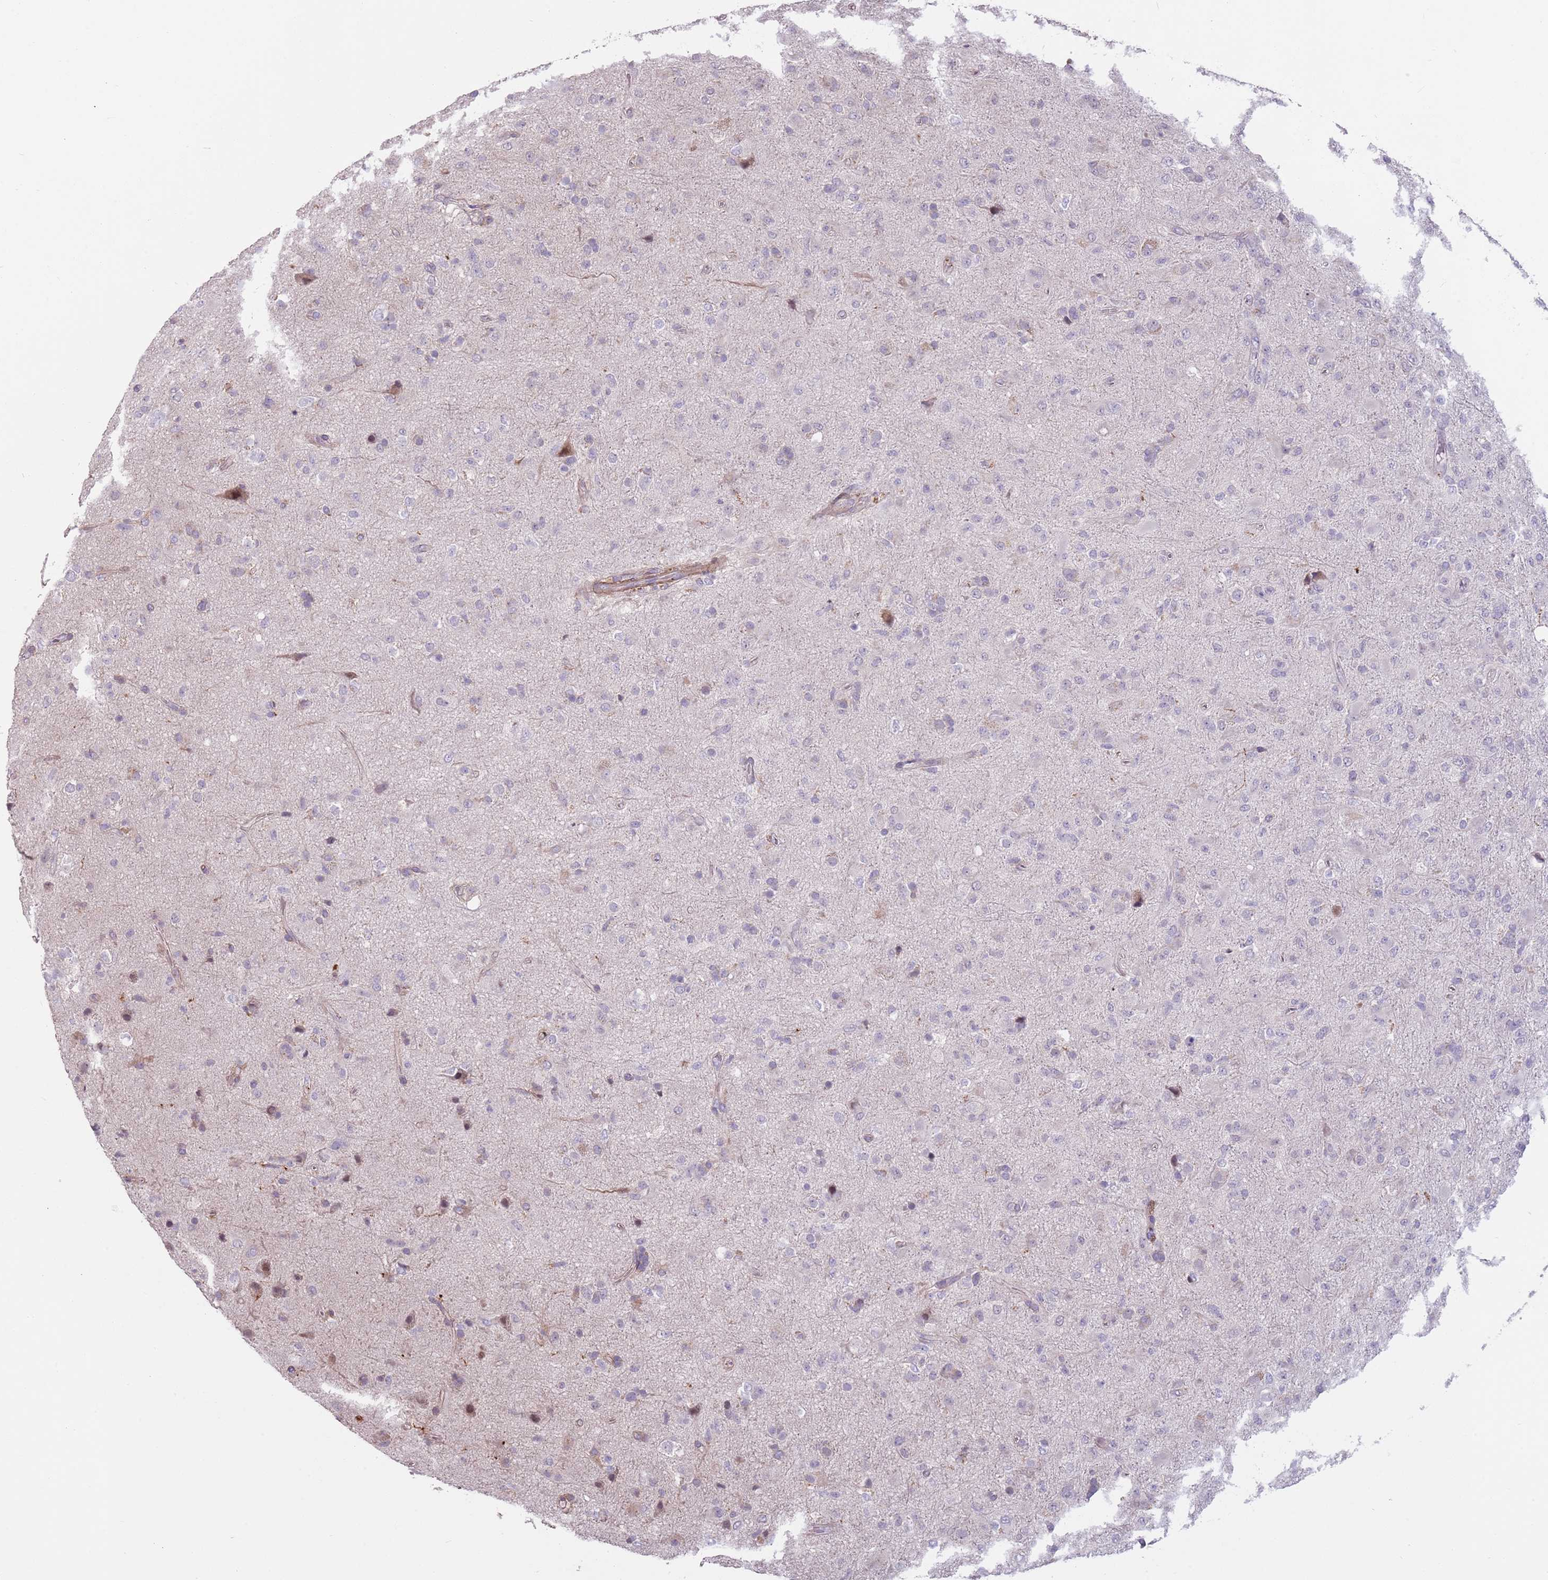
{"staining": {"intensity": "negative", "quantity": "none", "location": "none"}, "tissue": "glioma", "cell_type": "Tumor cells", "image_type": "cancer", "snomed": [{"axis": "morphology", "description": "Glioma, malignant, Low grade"}, {"axis": "topography", "description": "Brain"}], "caption": "Immunohistochemistry (IHC) micrograph of neoplastic tissue: malignant glioma (low-grade) stained with DAB demonstrates no significant protein staining in tumor cells.", "gene": "LDHD", "patient": {"sex": "male", "age": 65}}